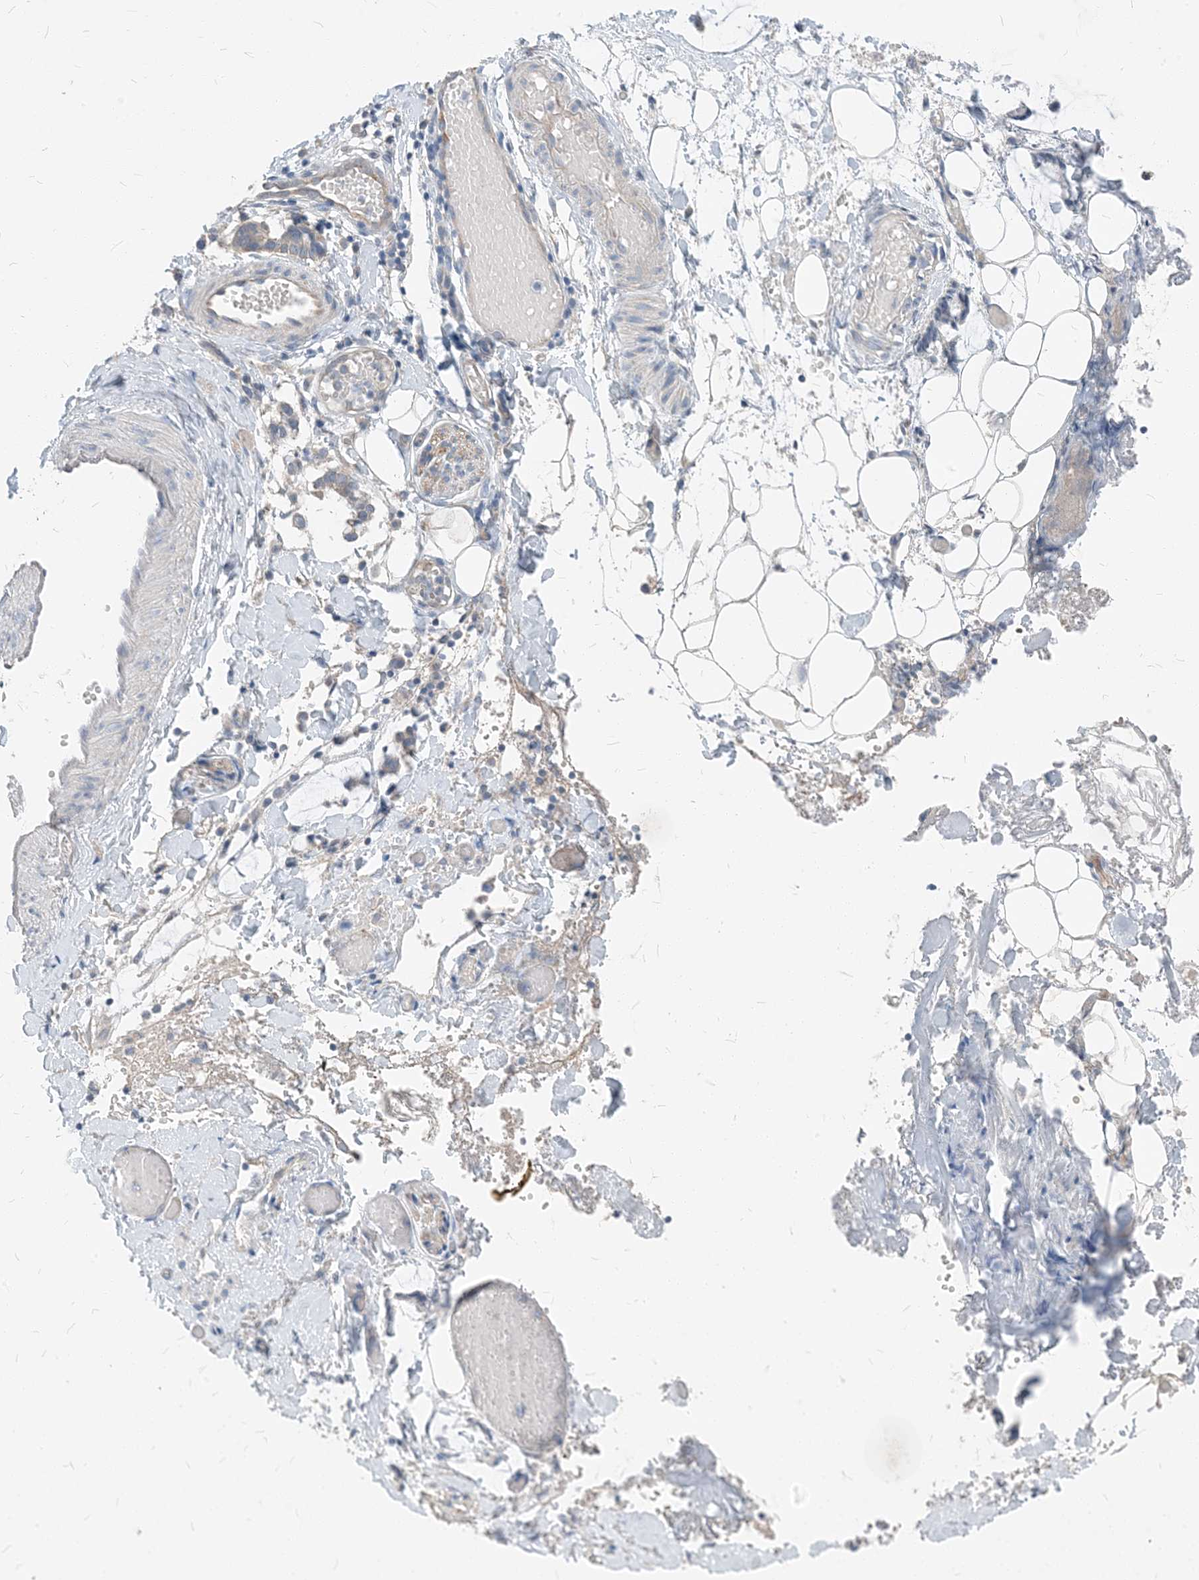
{"staining": {"intensity": "negative", "quantity": "none", "location": "none"}, "tissue": "adipose tissue", "cell_type": "Adipocytes", "image_type": "normal", "snomed": [{"axis": "morphology", "description": "Normal tissue, NOS"}, {"axis": "morphology", "description": "Adenocarcinoma, NOS"}, {"axis": "topography", "description": "Smooth muscle"}, {"axis": "topography", "description": "Colon"}], "caption": "Immunohistochemical staining of normal adipose tissue demonstrates no significant staining in adipocytes.", "gene": "NCOA7", "patient": {"sex": "male", "age": 14}}